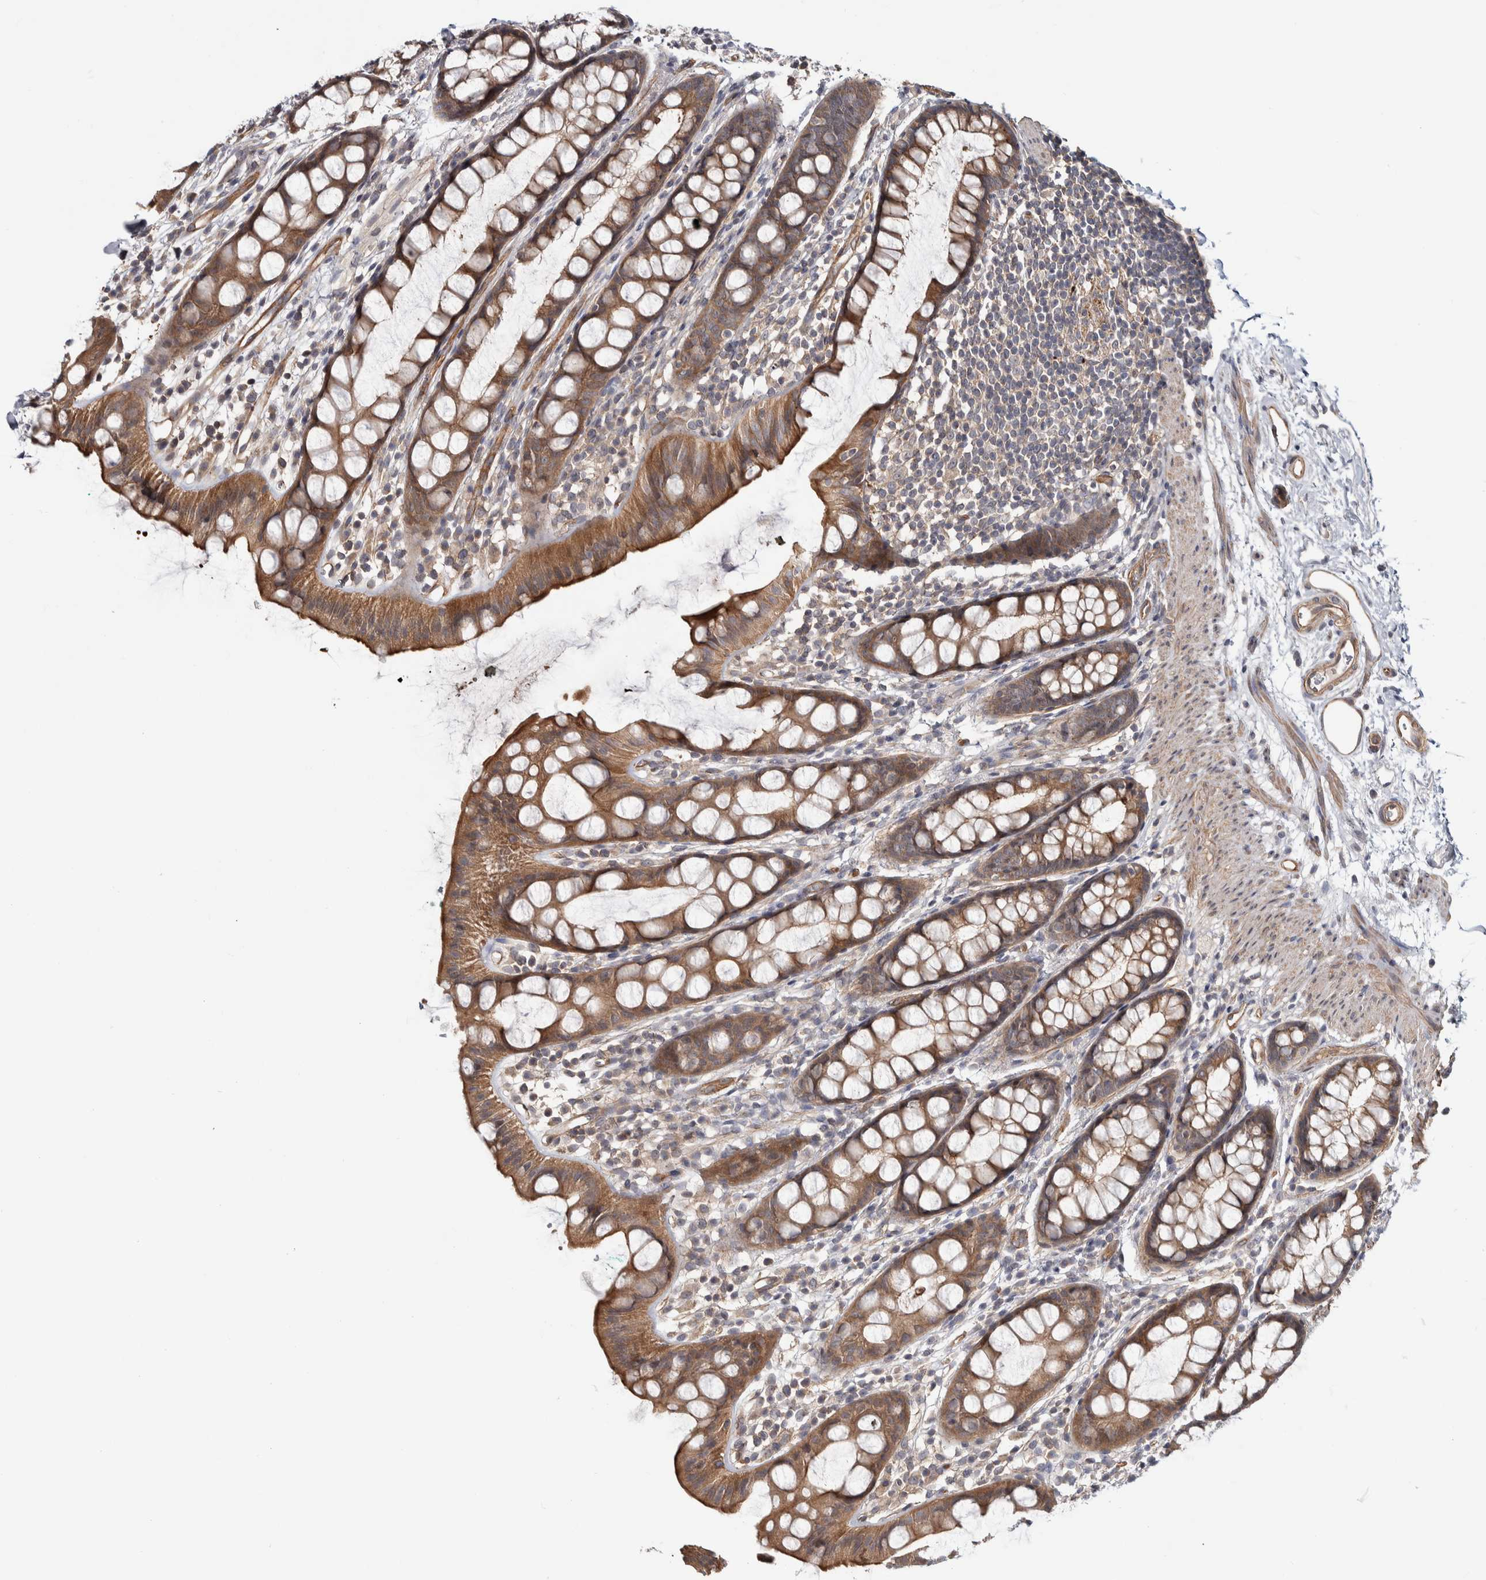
{"staining": {"intensity": "moderate", "quantity": ">75%", "location": "cytoplasmic/membranous"}, "tissue": "rectum", "cell_type": "Glandular cells", "image_type": "normal", "snomed": [{"axis": "morphology", "description": "Normal tissue, NOS"}, {"axis": "topography", "description": "Rectum"}], "caption": "Glandular cells exhibit medium levels of moderate cytoplasmic/membranous positivity in approximately >75% of cells in benign rectum. The staining was performed using DAB, with brown indicating positive protein expression. Nuclei are stained blue with hematoxylin.", "gene": "CHMP4C", "patient": {"sex": "female", "age": 65}}